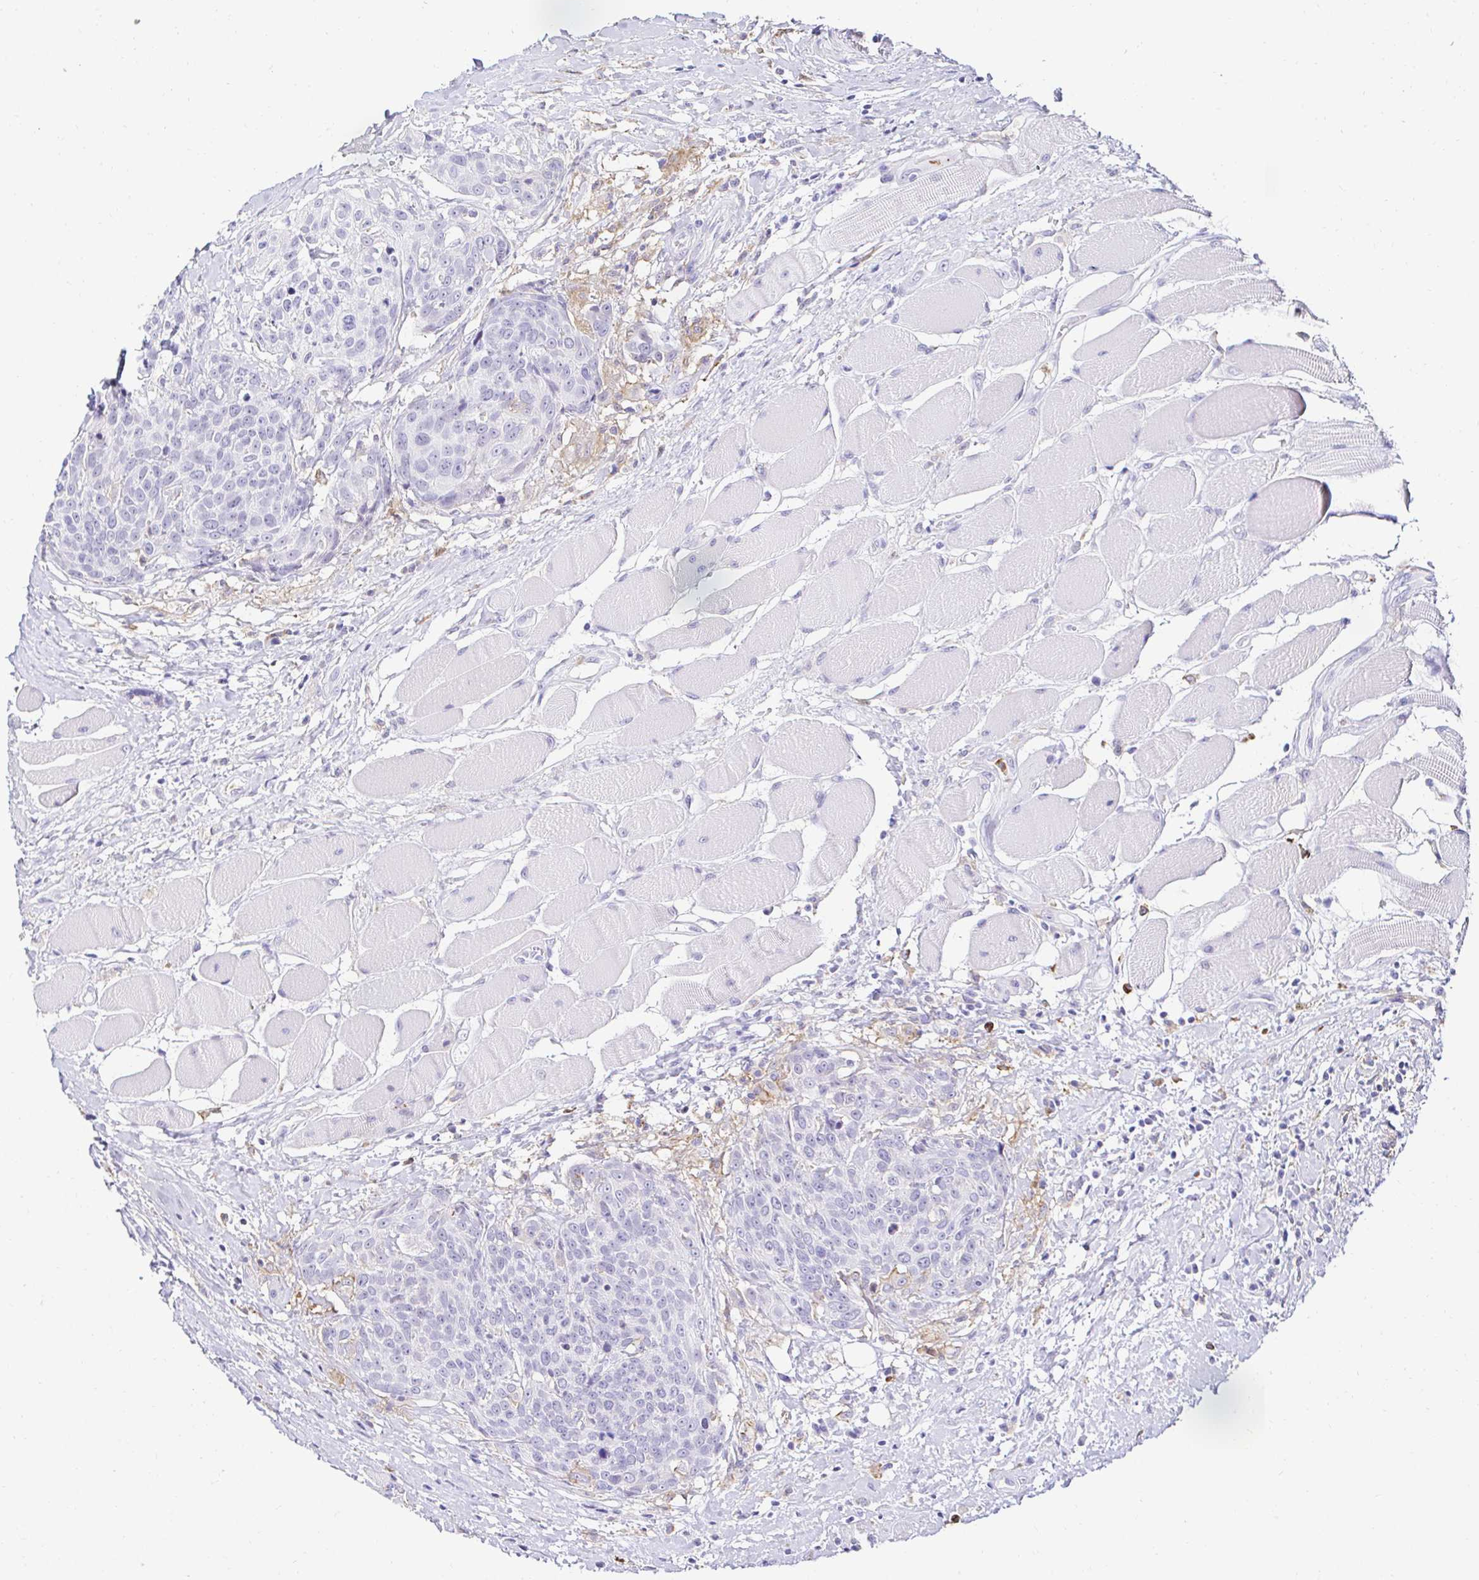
{"staining": {"intensity": "negative", "quantity": "none", "location": "none"}, "tissue": "head and neck cancer", "cell_type": "Tumor cells", "image_type": "cancer", "snomed": [{"axis": "morphology", "description": "Squamous cell carcinoma, NOS"}, {"axis": "topography", "description": "Oral tissue"}, {"axis": "topography", "description": "Head-Neck"}], "caption": "A micrograph of human head and neck cancer is negative for staining in tumor cells. (DAB (3,3'-diaminobenzidine) IHC with hematoxylin counter stain).", "gene": "CYBB", "patient": {"sex": "male", "age": 64}}